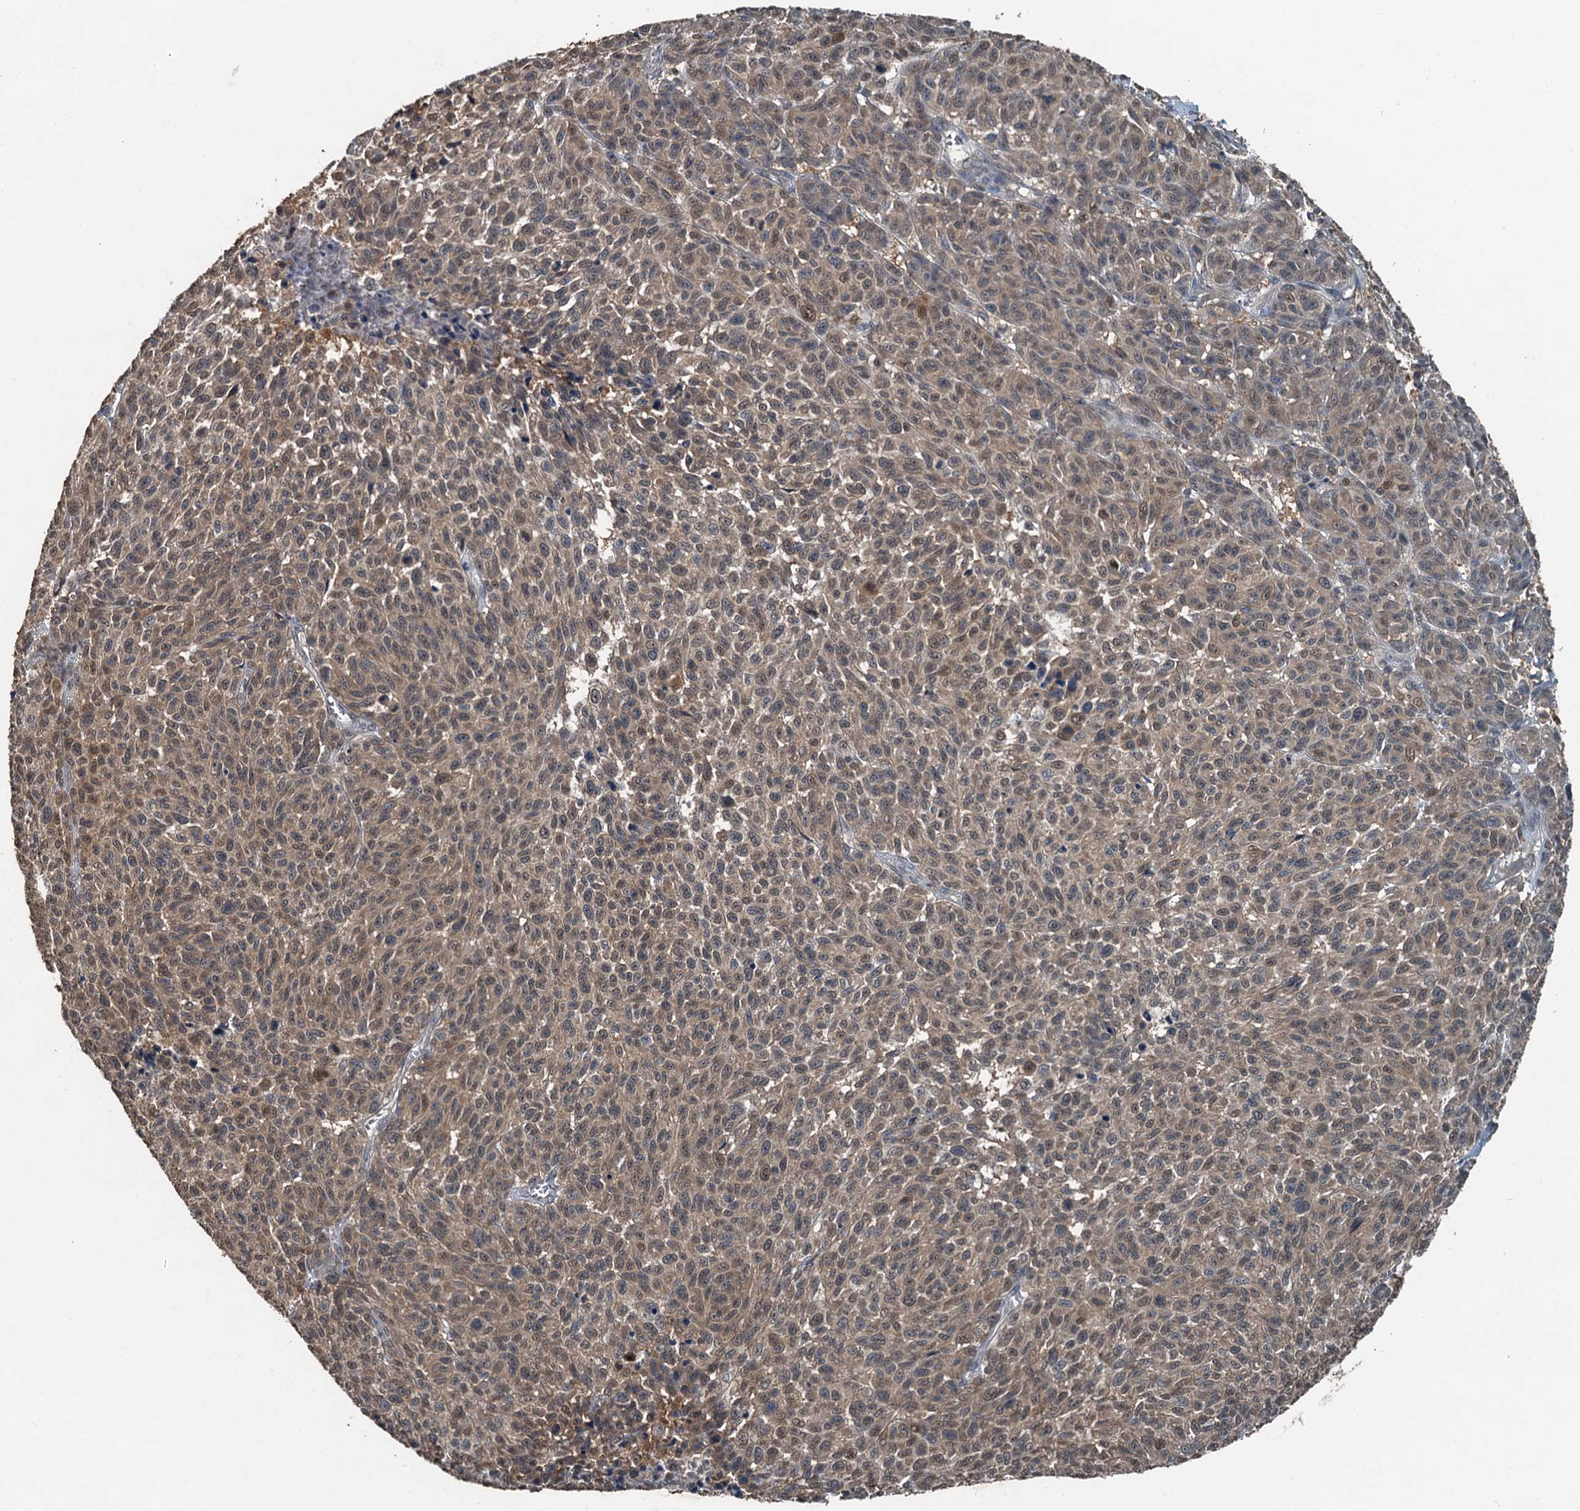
{"staining": {"intensity": "weak", "quantity": ">75%", "location": "cytoplasmic/membranous"}, "tissue": "melanoma", "cell_type": "Tumor cells", "image_type": "cancer", "snomed": [{"axis": "morphology", "description": "Malignant melanoma, NOS"}, {"axis": "topography", "description": "Skin"}], "caption": "DAB (3,3'-diaminobenzidine) immunohistochemical staining of human malignant melanoma displays weak cytoplasmic/membranous protein staining in about >75% of tumor cells. (IHC, brightfield microscopy, high magnification).", "gene": "TCTN1", "patient": {"sex": "male", "age": 49}}